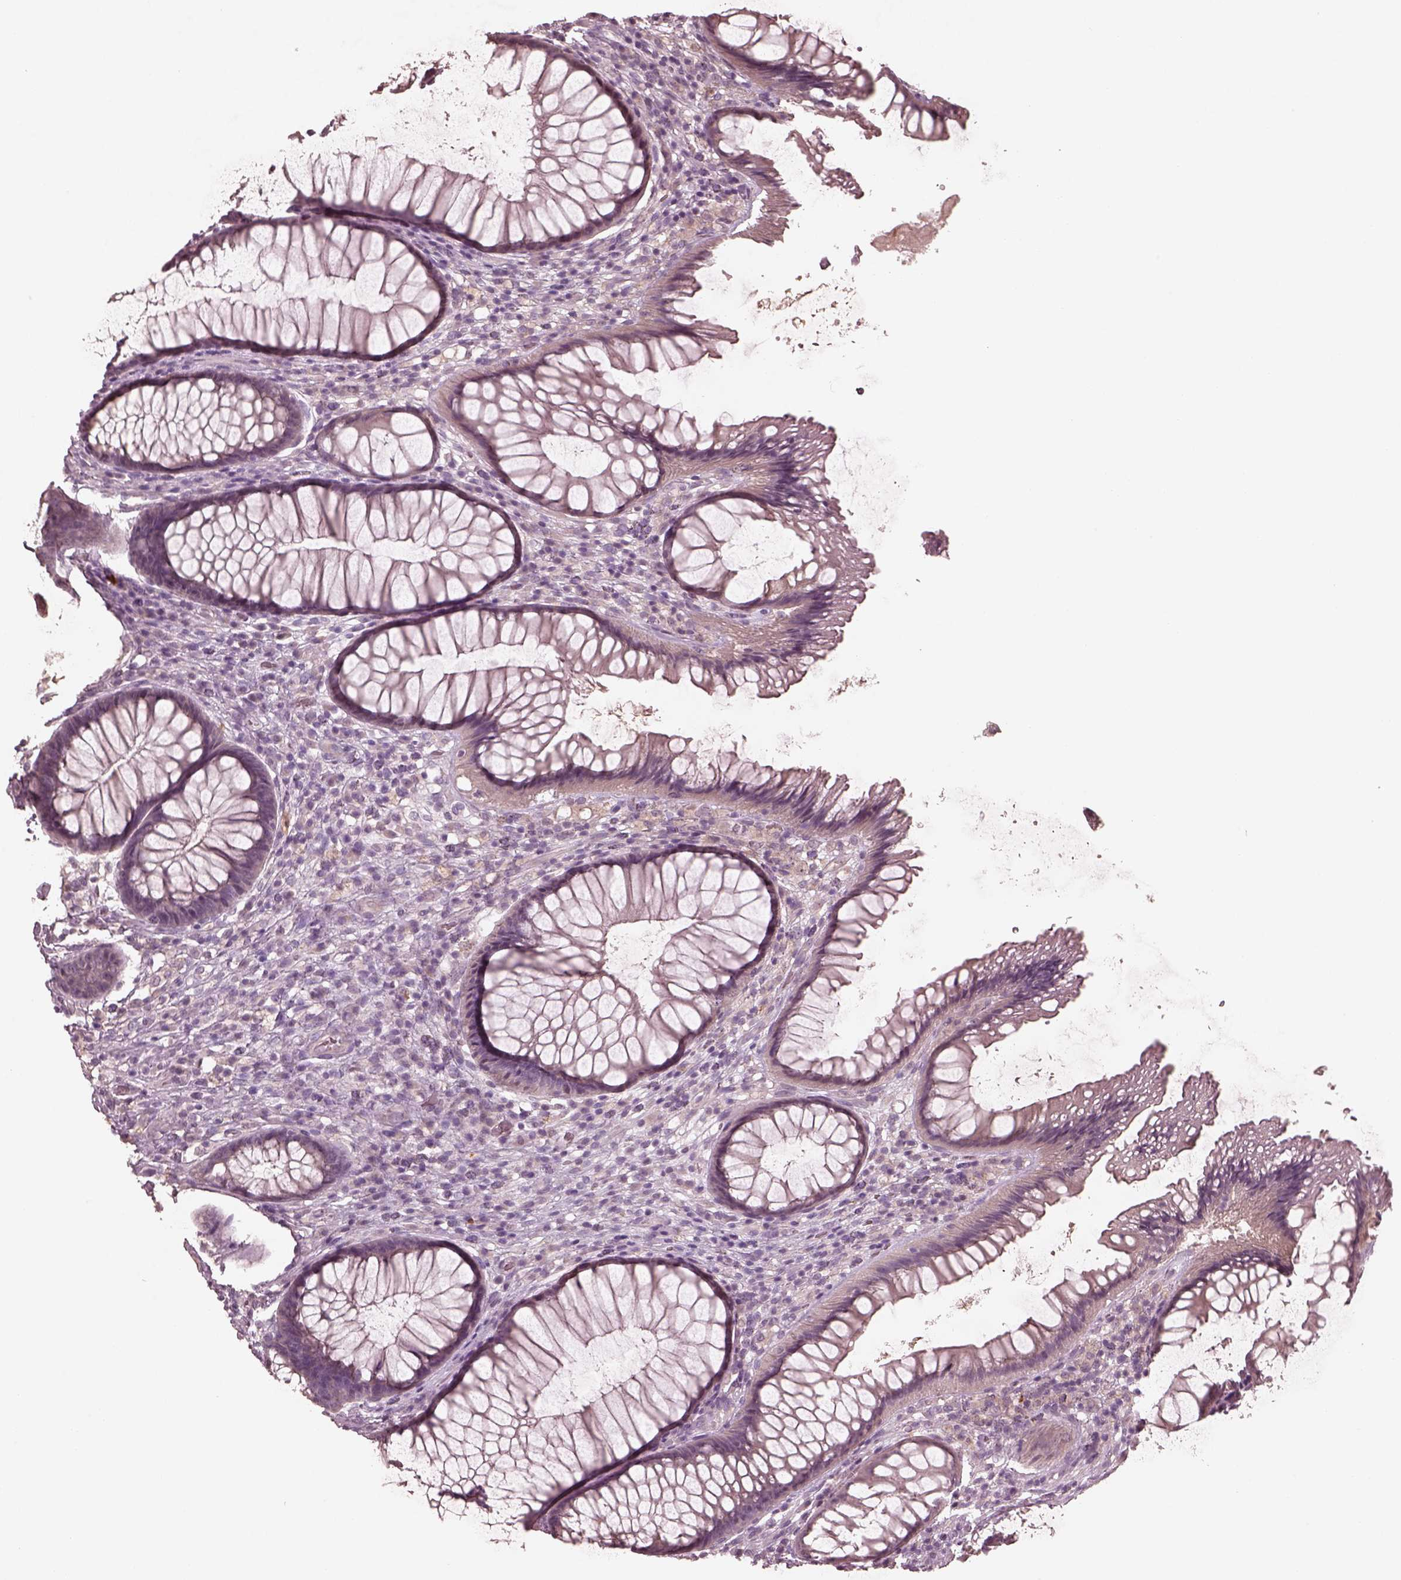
{"staining": {"intensity": "negative", "quantity": "none", "location": "none"}, "tissue": "rectum", "cell_type": "Glandular cells", "image_type": "normal", "snomed": [{"axis": "morphology", "description": "Normal tissue, NOS"}, {"axis": "topography", "description": "Smooth muscle"}, {"axis": "topography", "description": "Rectum"}], "caption": "This is a micrograph of IHC staining of unremarkable rectum, which shows no staining in glandular cells.", "gene": "VWA5B1", "patient": {"sex": "male", "age": 53}}